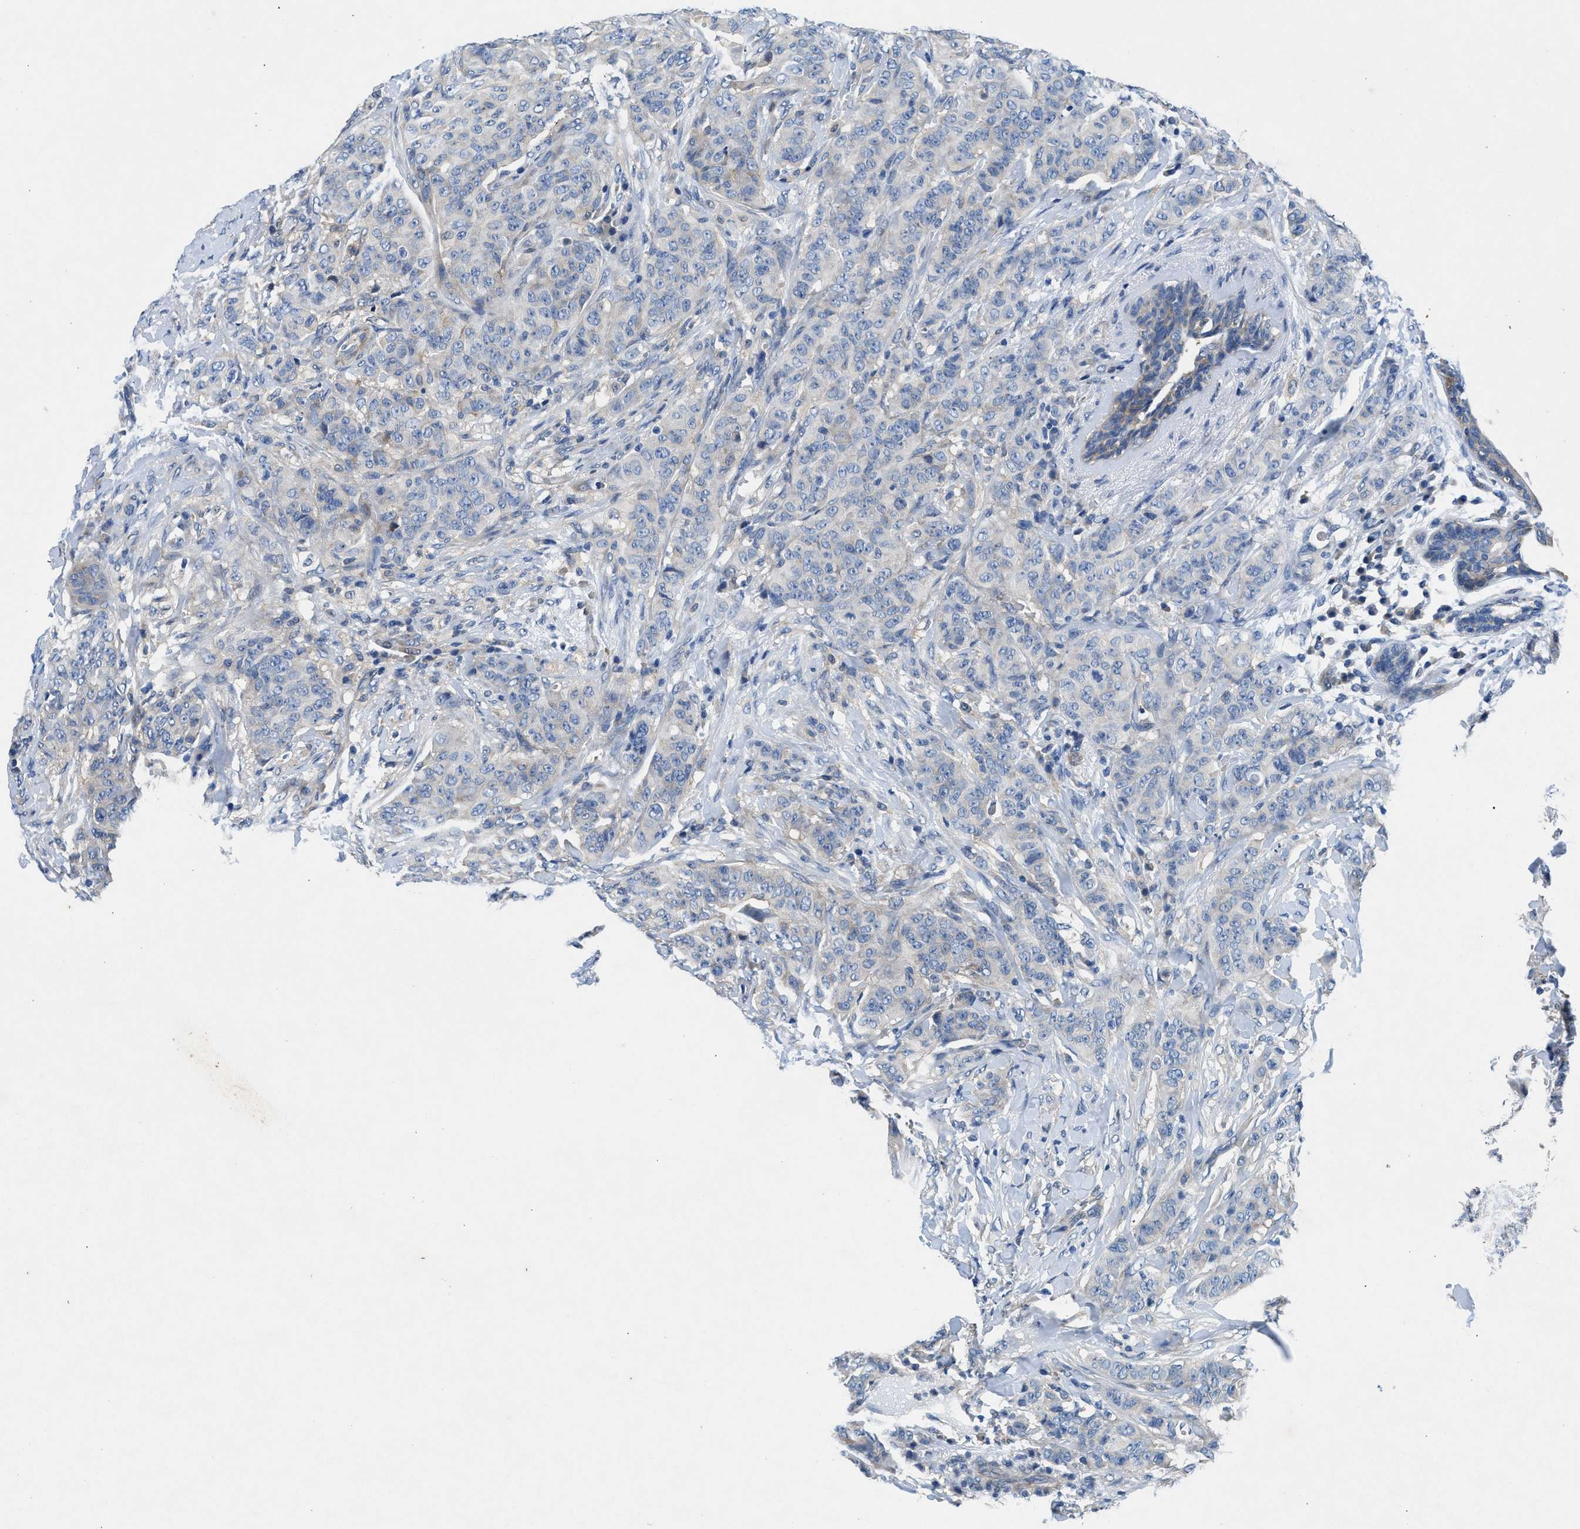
{"staining": {"intensity": "negative", "quantity": "none", "location": "none"}, "tissue": "breast cancer", "cell_type": "Tumor cells", "image_type": "cancer", "snomed": [{"axis": "morphology", "description": "Normal tissue, NOS"}, {"axis": "morphology", "description": "Duct carcinoma"}, {"axis": "topography", "description": "Breast"}], "caption": "High power microscopy image of an immunohistochemistry (IHC) image of breast invasive ductal carcinoma, revealing no significant expression in tumor cells.", "gene": "COPS2", "patient": {"sex": "female", "age": 40}}